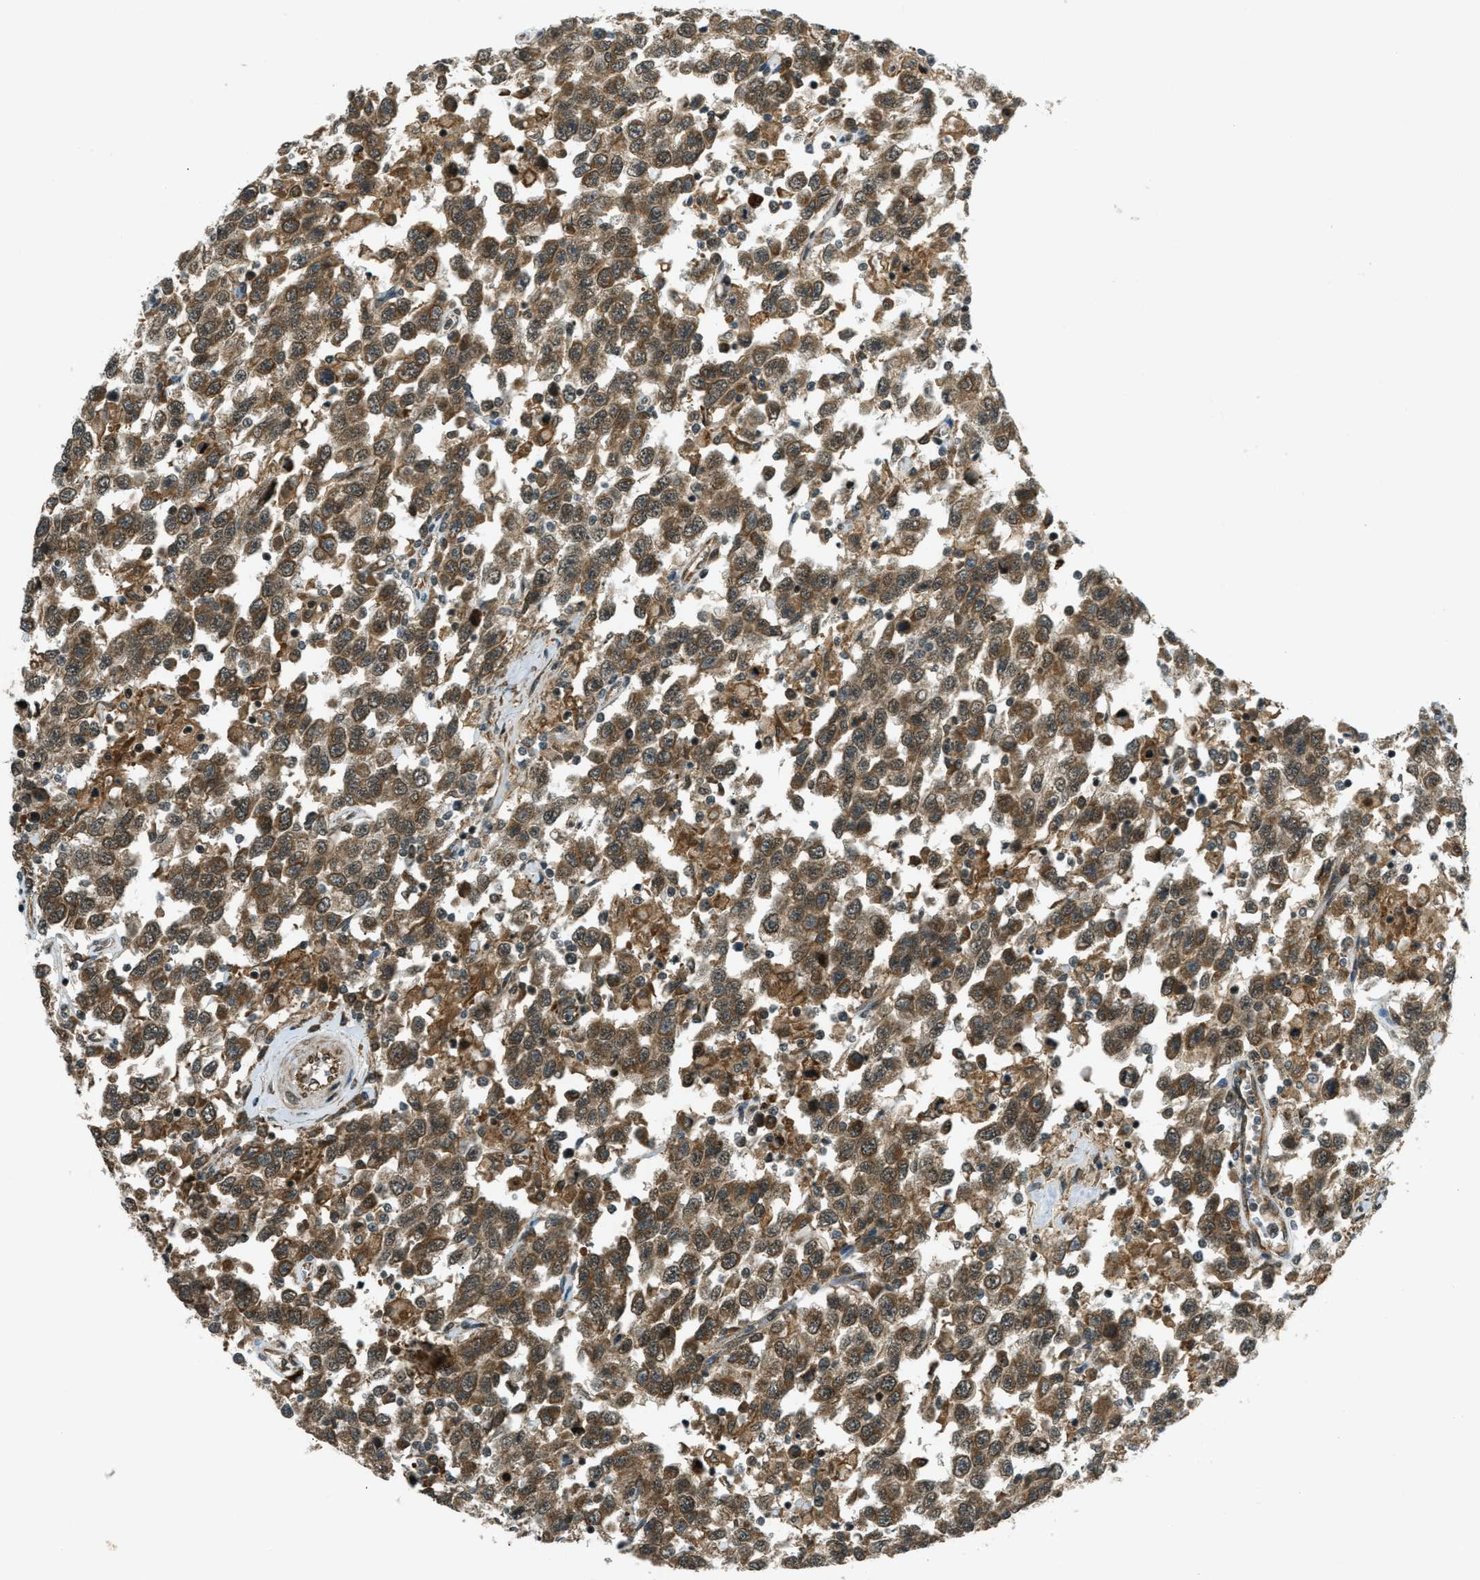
{"staining": {"intensity": "moderate", "quantity": ">75%", "location": "cytoplasmic/membranous"}, "tissue": "testis cancer", "cell_type": "Tumor cells", "image_type": "cancer", "snomed": [{"axis": "morphology", "description": "Seminoma, NOS"}, {"axis": "topography", "description": "Testis"}], "caption": "Protein expression analysis of testis cancer (seminoma) reveals moderate cytoplasmic/membranous staining in approximately >75% of tumor cells.", "gene": "EIF2AK3", "patient": {"sex": "male", "age": 41}}